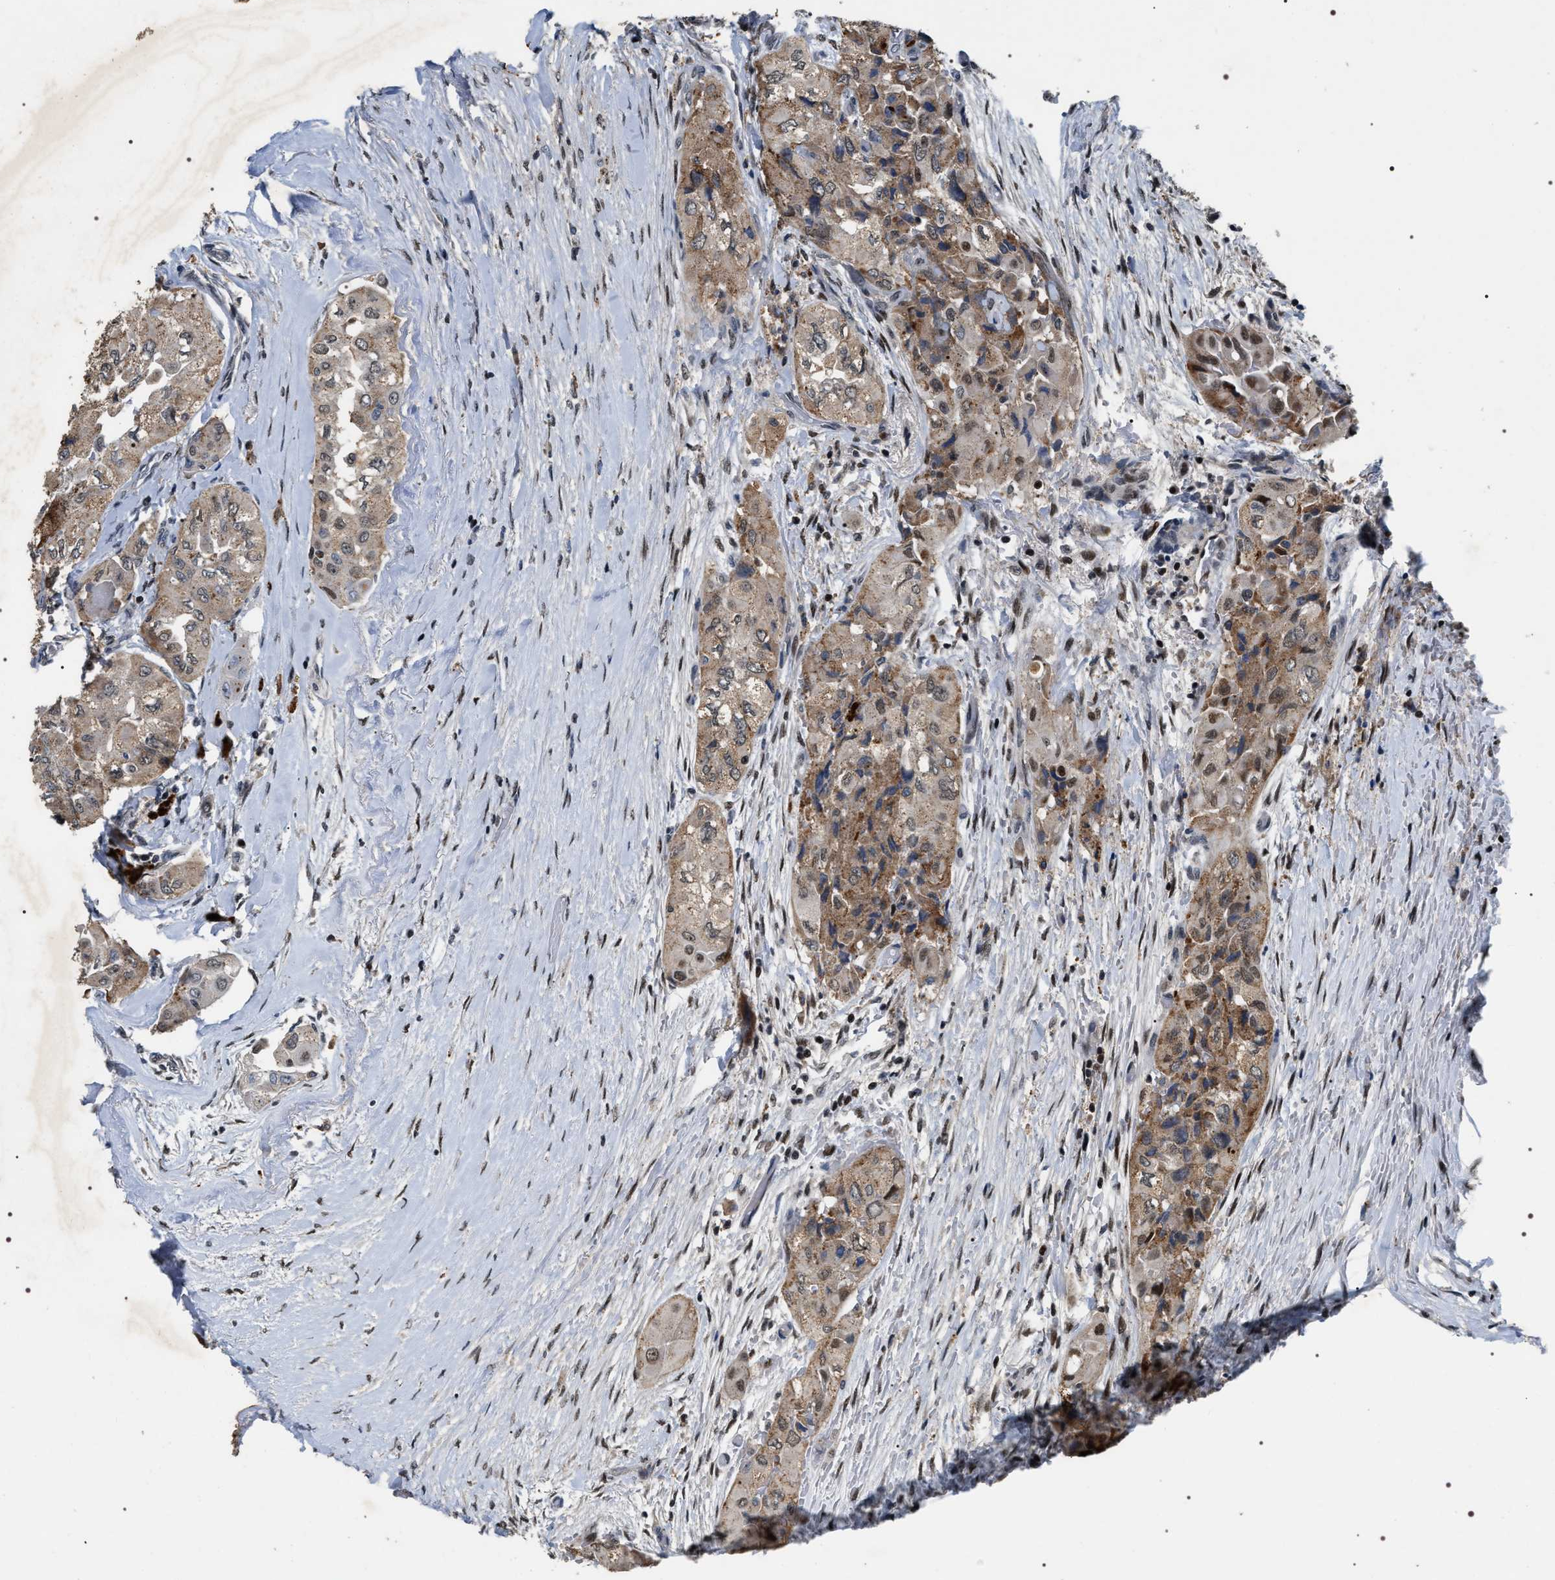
{"staining": {"intensity": "moderate", "quantity": ">75%", "location": "cytoplasmic/membranous"}, "tissue": "thyroid cancer", "cell_type": "Tumor cells", "image_type": "cancer", "snomed": [{"axis": "morphology", "description": "Papillary adenocarcinoma, NOS"}, {"axis": "topography", "description": "Thyroid gland"}], "caption": "The photomicrograph exhibits staining of thyroid cancer, revealing moderate cytoplasmic/membranous protein positivity (brown color) within tumor cells.", "gene": "C7orf25", "patient": {"sex": "female", "age": 59}}